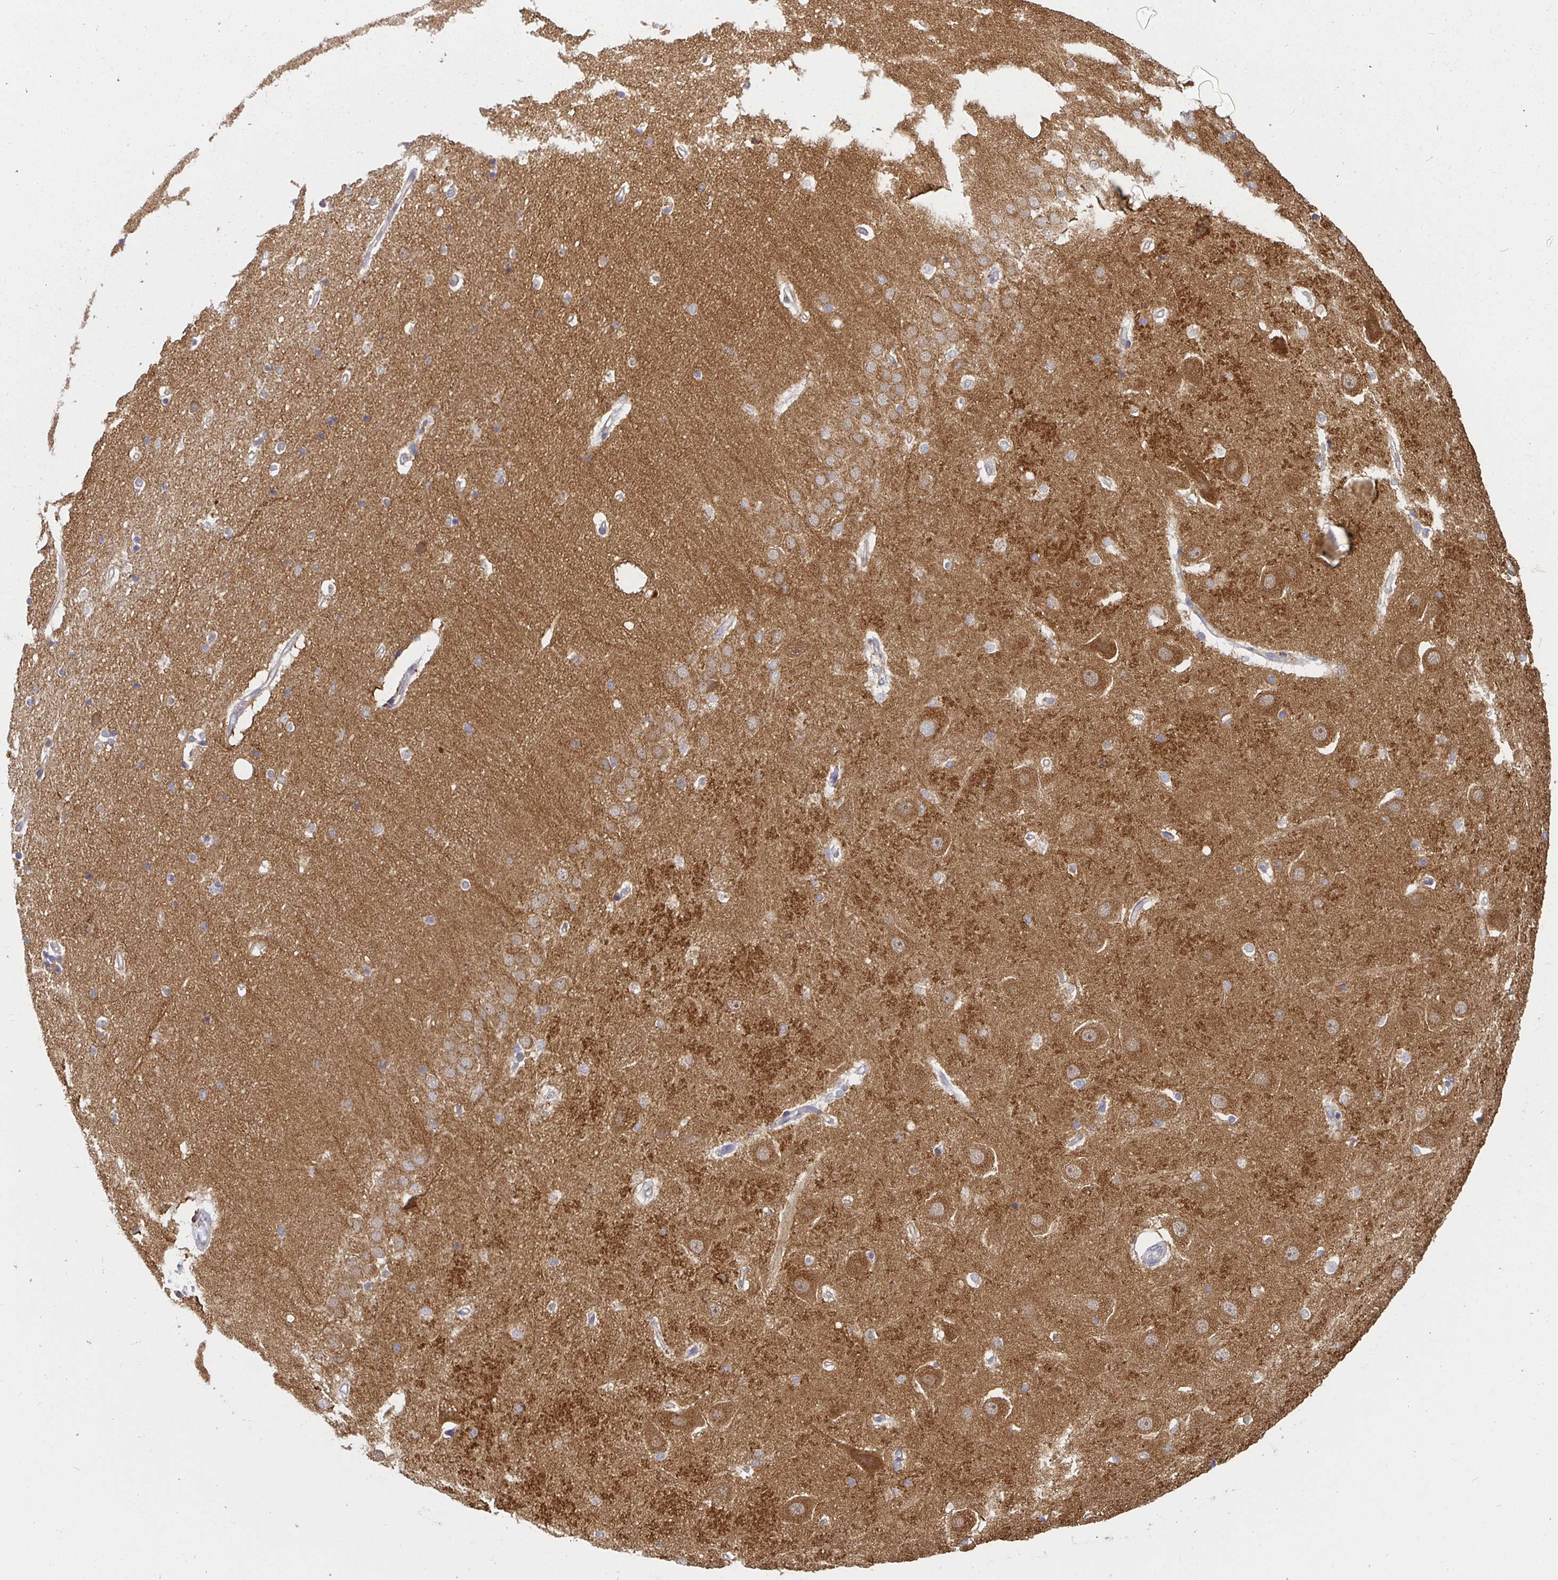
{"staining": {"intensity": "negative", "quantity": "none", "location": "none"}, "tissue": "hippocampus", "cell_type": "Glial cells", "image_type": "normal", "snomed": [{"axis": "morphology", "description": "Normal tissue, NOS"}, {"axis": "topography", "description": "Hippocampus"}], "caption": "This histopathology image is of normal hippocampus stained with immunohistochemistry (IHC) to label a protein in brown with the nuclei are counter-stained blue. There is no expression in glial cells.", "gene": "ATP6V1F", "patient": {"sex": "male", "age": 63}}